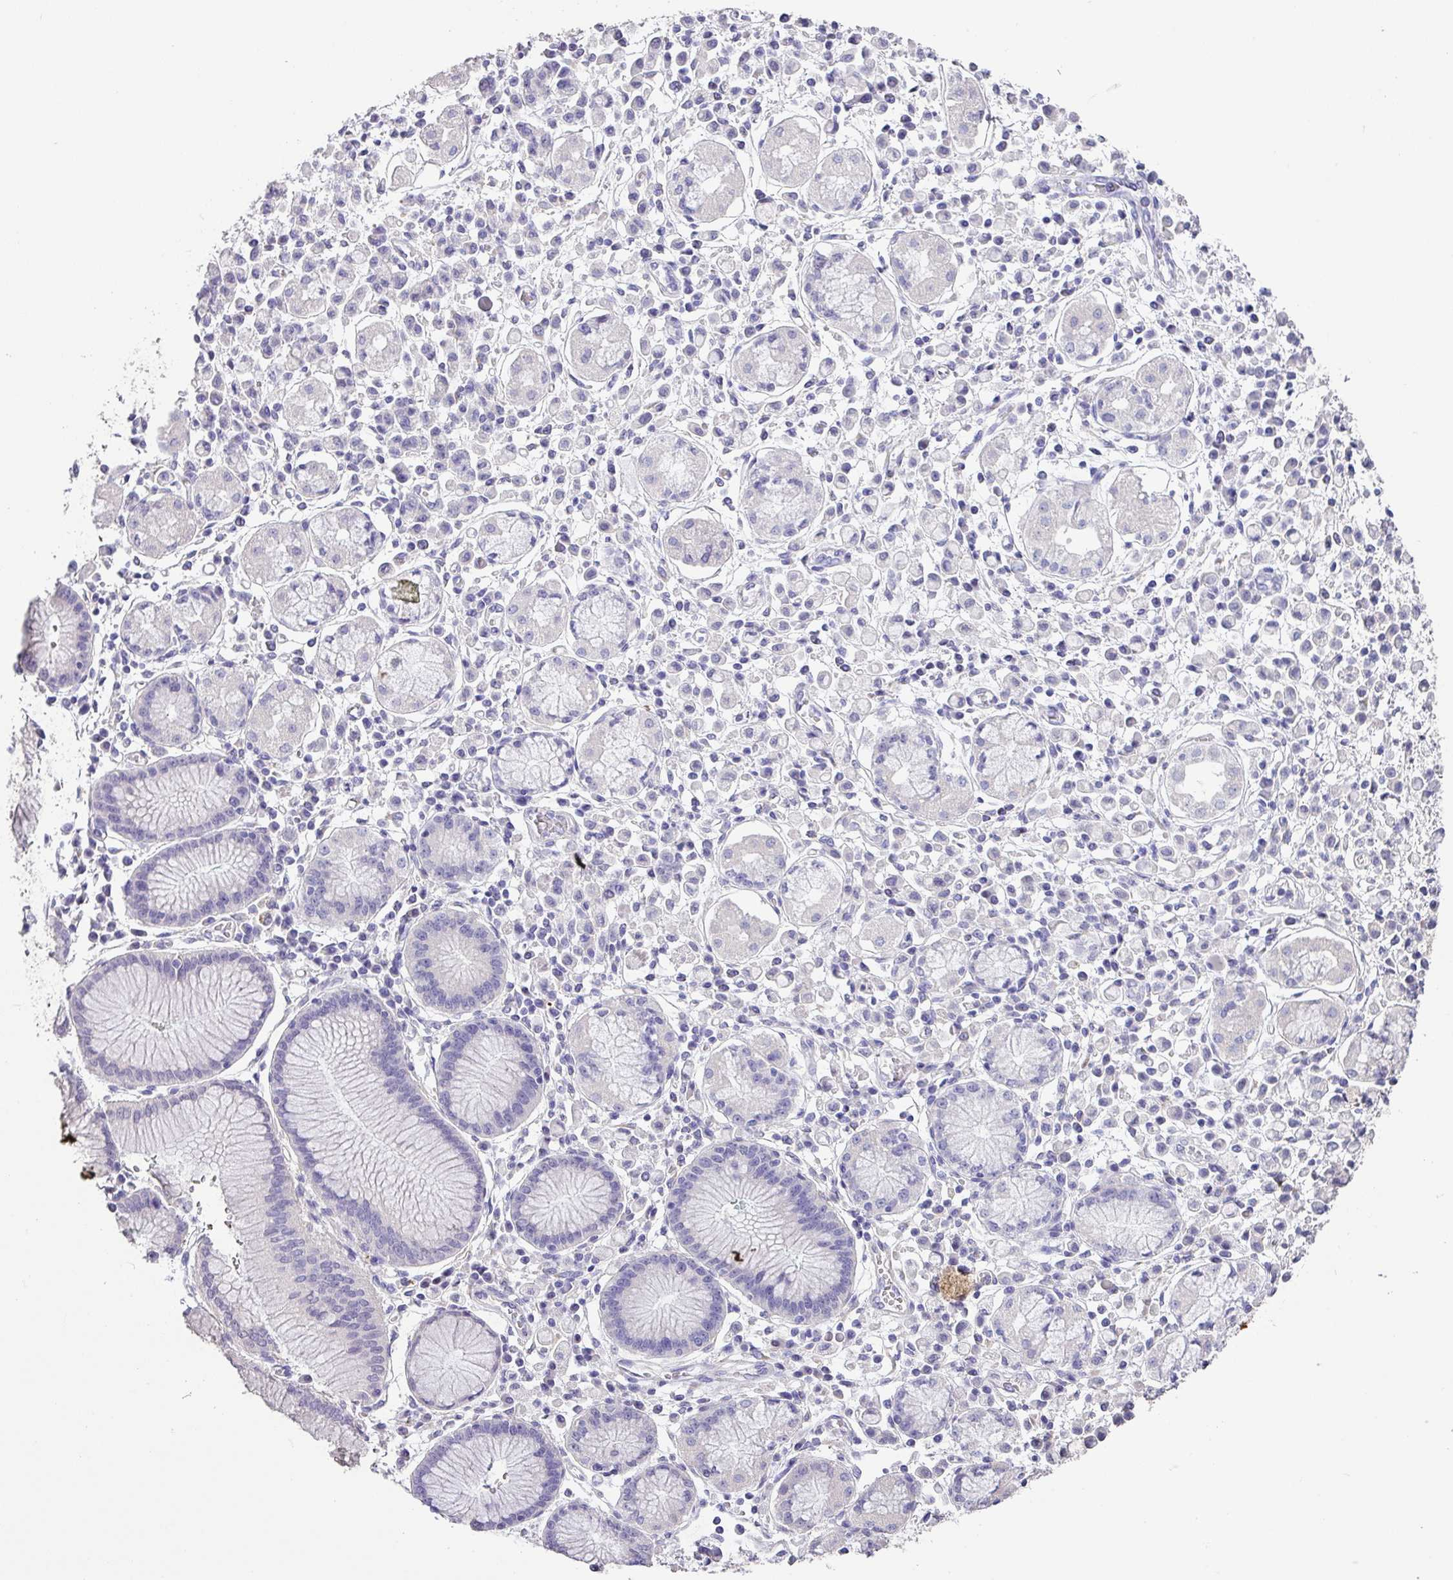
{"staining": {"intensity": "negative", "quantity": "none", "location": "none"}, "tissue": "stomach cancer", "cell_type": "Tumor cells", "image_type": "cancer", "snomed": [{"axis": "morphology", "description": "Adenocarcinoma, NOS"}, {"axis": "topography", "description": "Stomach"}], "caption": "Tumor cells are negative for protein expression in human stomach adenocarcinoma. Brightfield microscopy of immunohistochemistry (IHC) stained with DAB (3,3'-diaminobenzidine) (brown) and hematoxylin (blue), captured at high magnification.", "gene": "ZG16", "patient": {"sex": "male", "age": 77}}